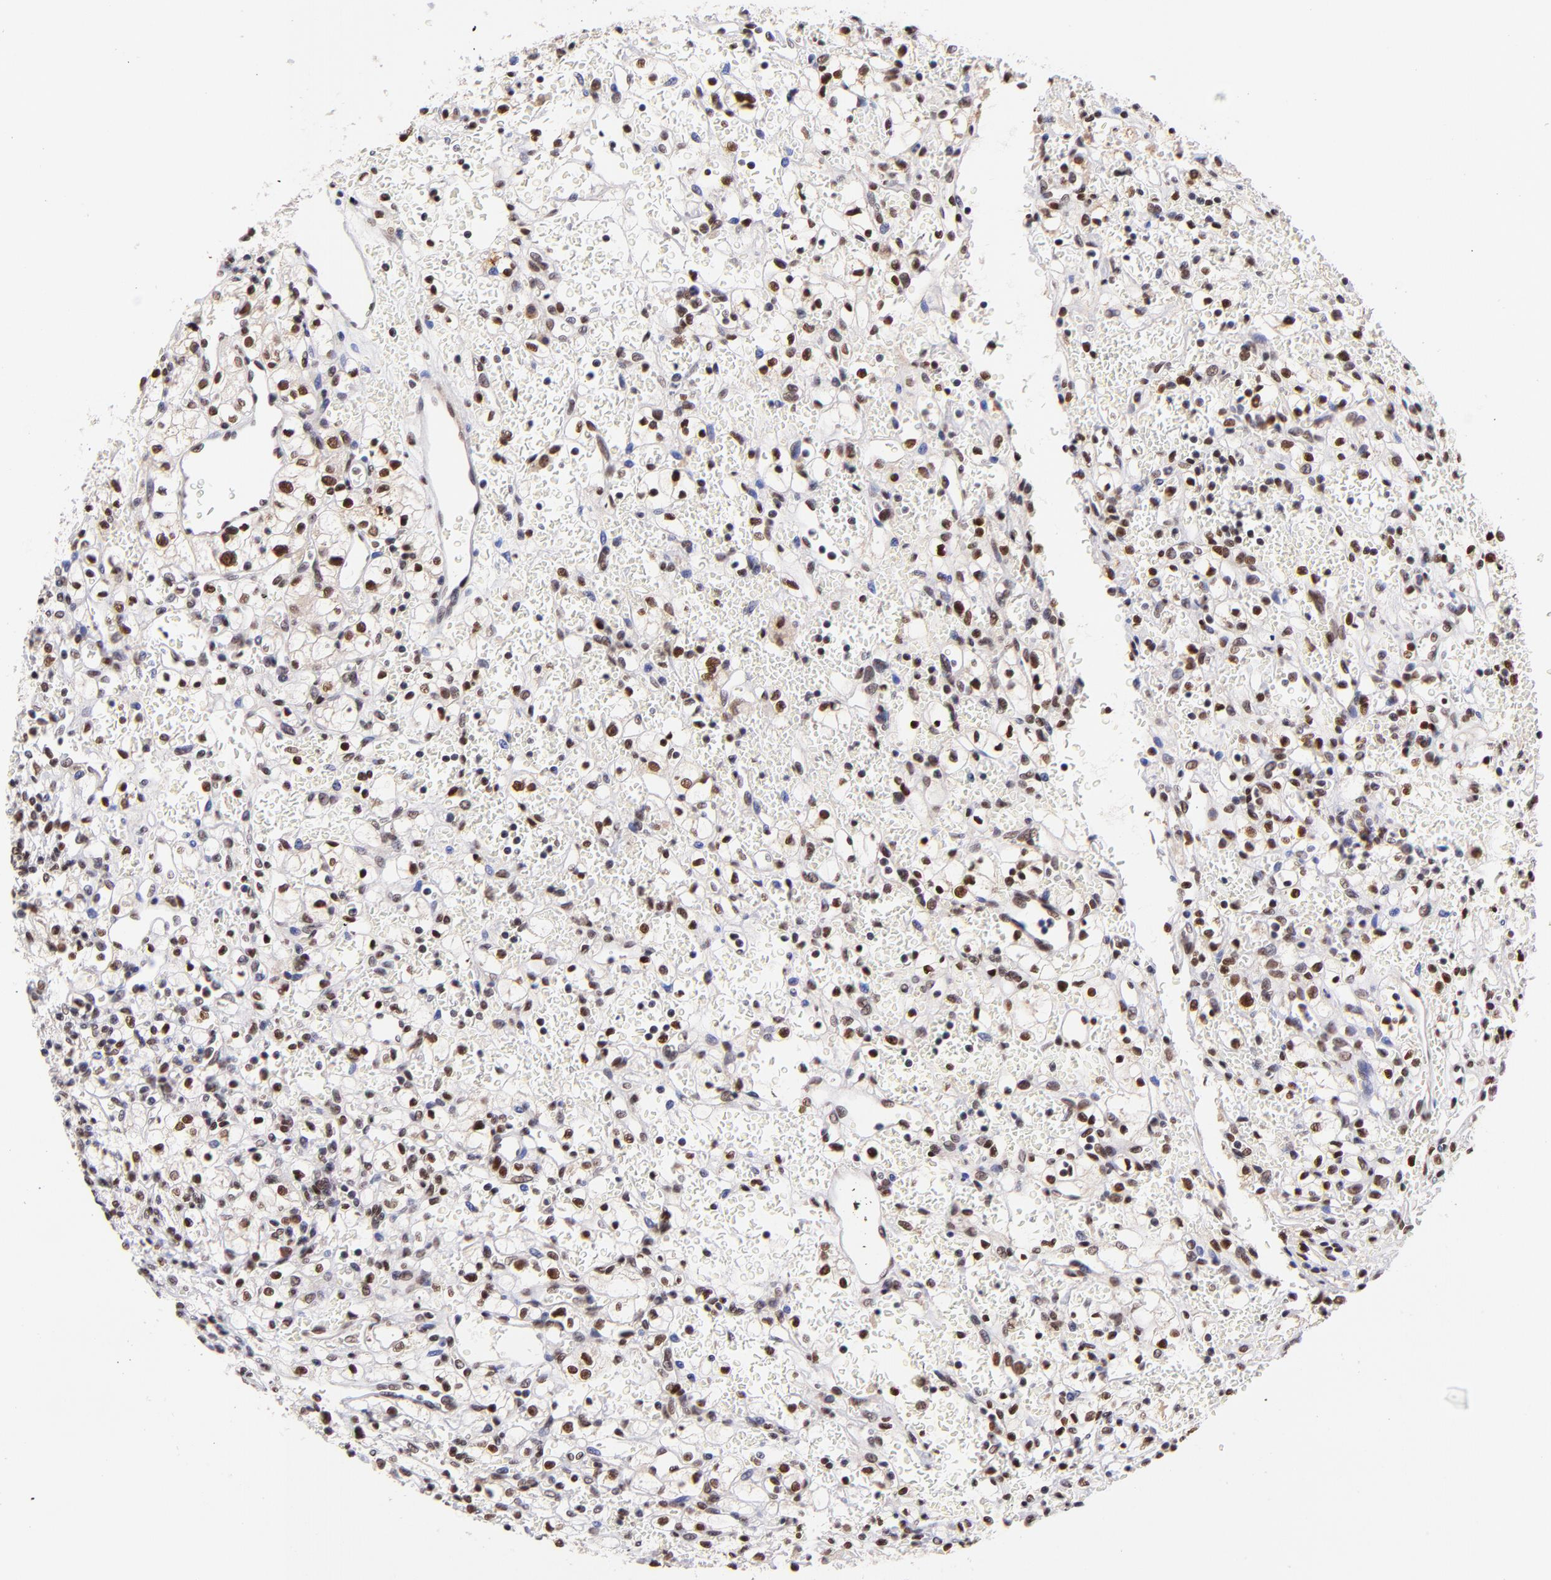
{"staining": {"intensity": "moderate", "quantity": ">75%", "location": "nuclear"}, "tissue": "renal cancer", "cell_type": "Tumor cells", "image_type": "cancer", "snomed": [{"axis": "morphology", "description": "Adenocarcinoma, NOS"}, {"axis": "topography", "description": "Kidney"}], "caption": "This is an image of IHC staining of renal cancer (adenocarcinoma), which shows moderate positivity in the nuclear of tumor cells.", "gene": "MIDEAS", "patient": {"sex": "female", "age": 62}}